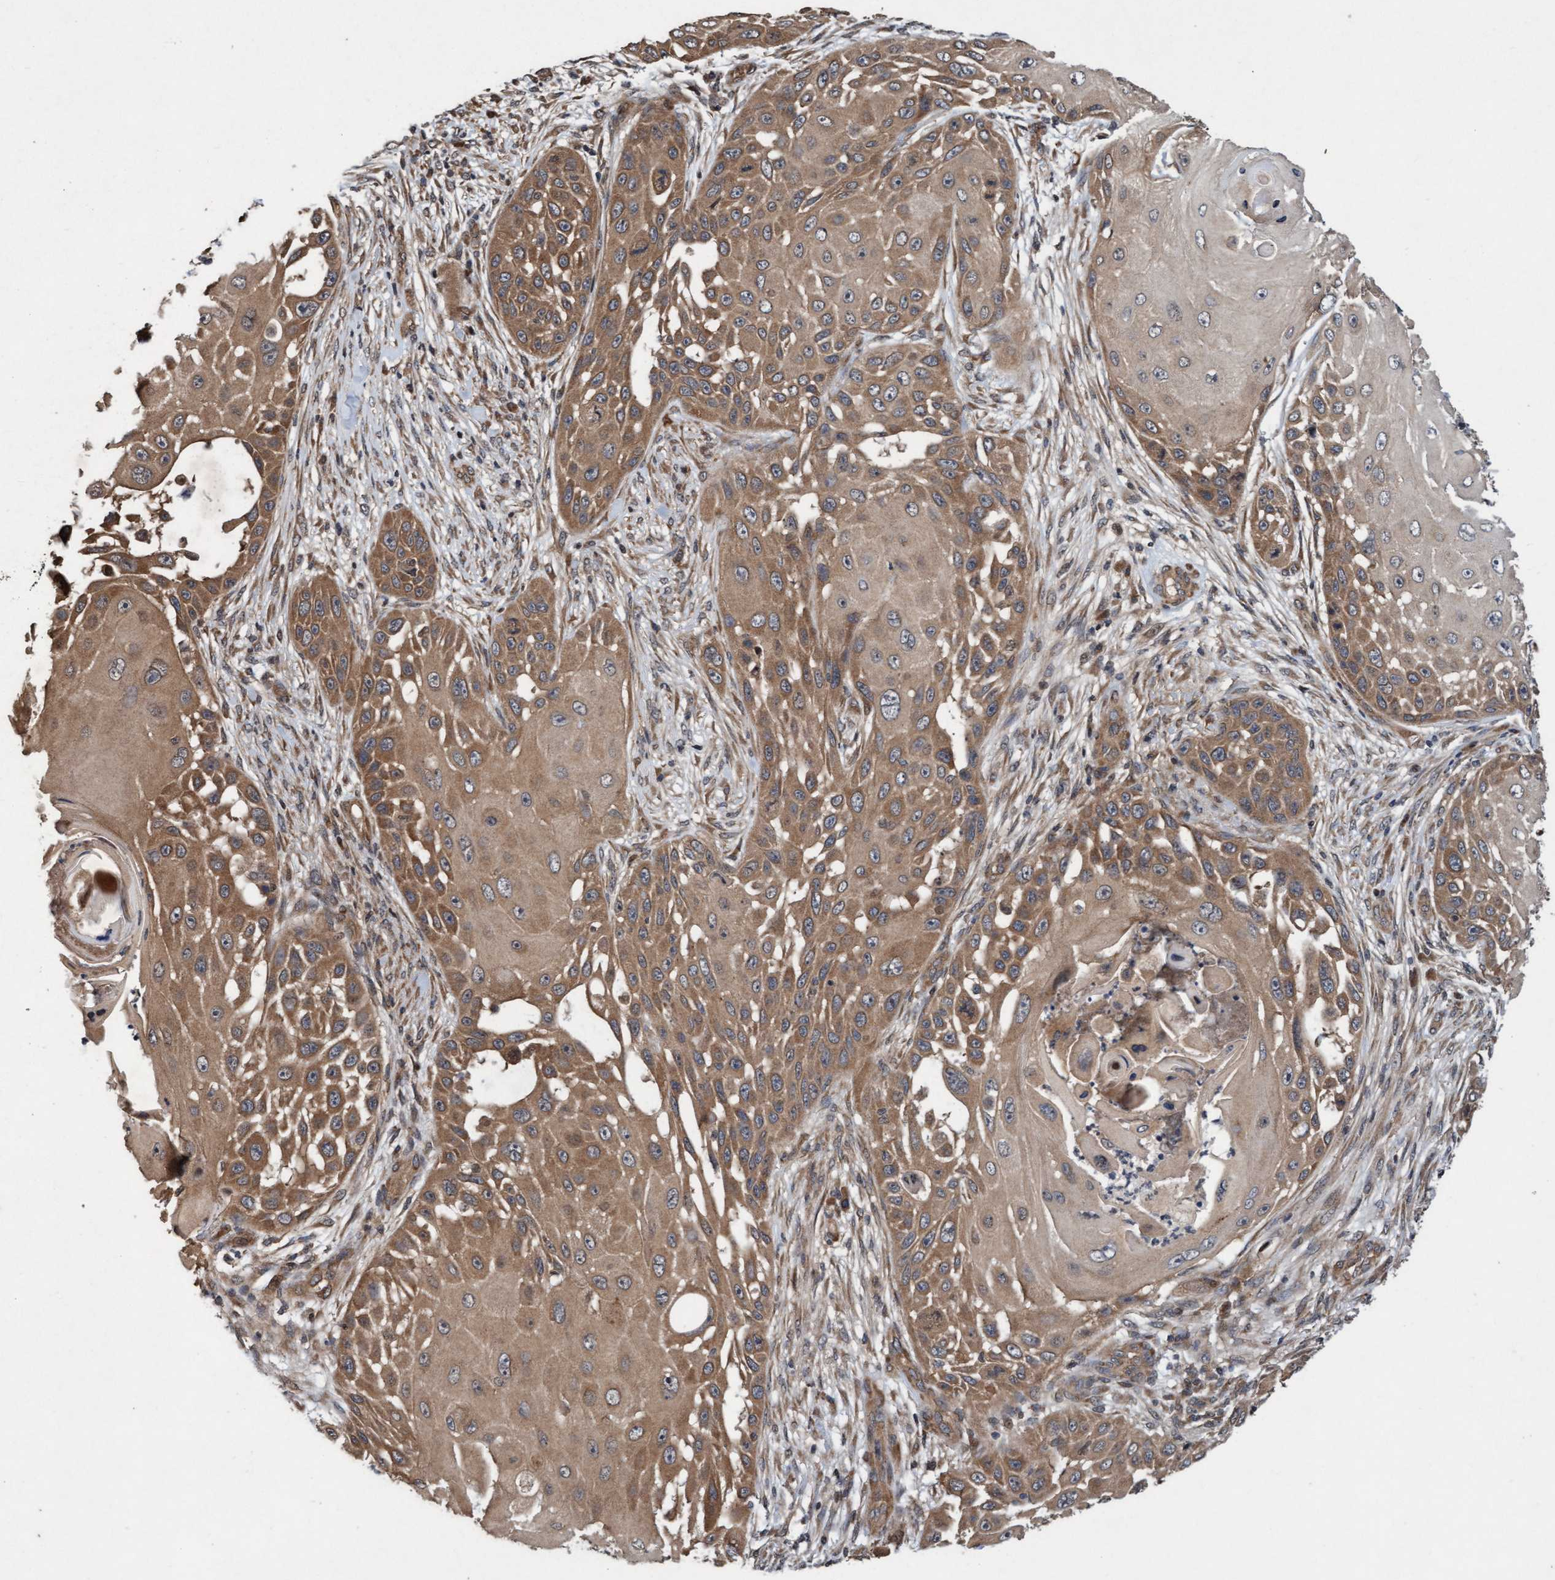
{"staining": {"intensity": "moderate", "quantity": ">75%", "location": "cytoplasmic/membranous"}, "tissue": "skin cancer", "cell_type": "Tumor cells", "image_type": "cancer", "snomed": [{"axis": "morphology", "description": "Squamous cell carcinoma, NOS"}, {"axis": "topography", "description": "Skin"}], "caption": "This is an image of immunohistochemistry staining of skin squamous cell carcinoma, which shows moderate positivity in the cytoplasmic/membranous of tumor cells.", "gene": "MLXIP", "patient": {"sex": "female", "age": 44}}